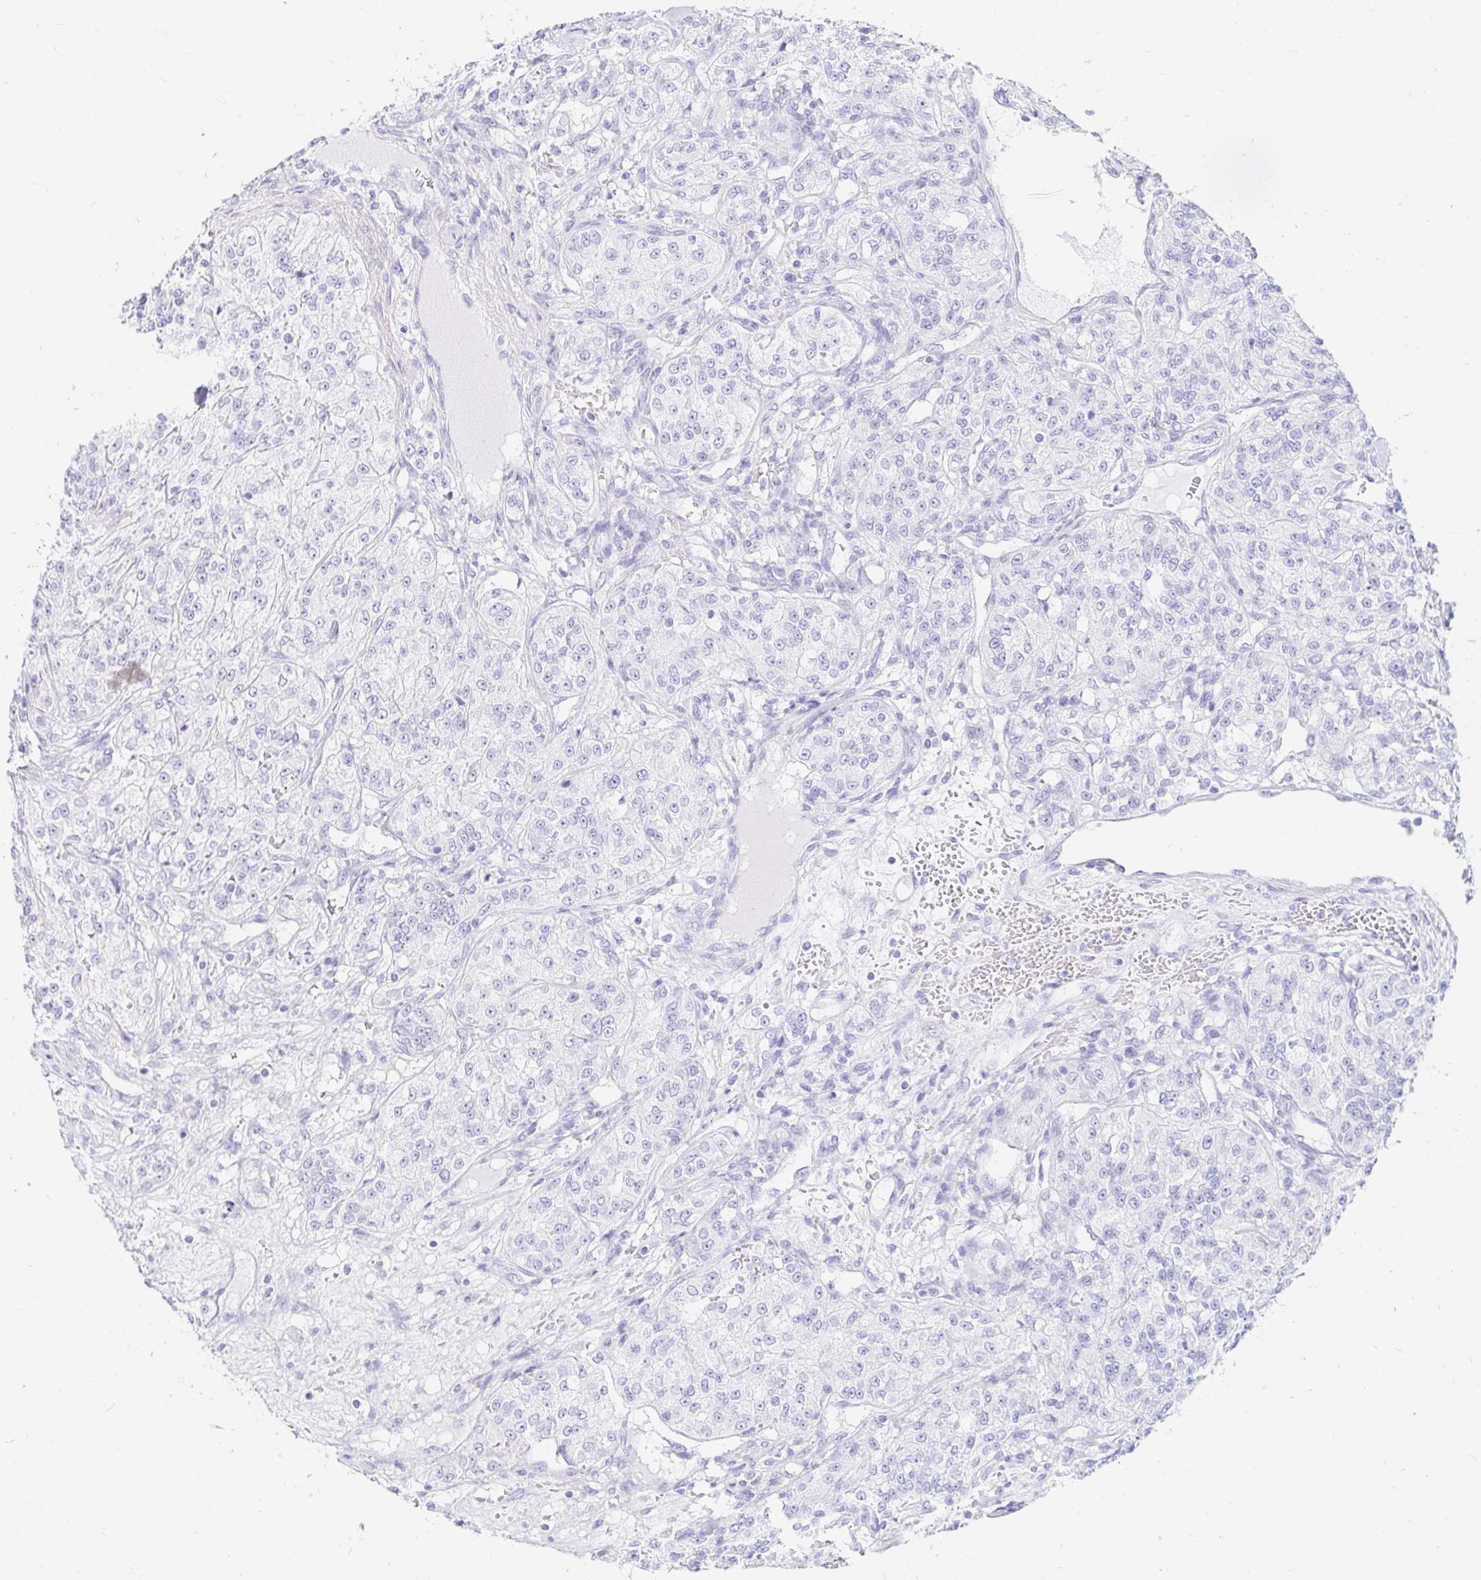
{"staining": {"intensity": "negative", "quantity": "none", "location": "none"}, "tissue": "renal cancer", "cell_type": "Tumor cells", "image_type": "cancer", "snomed": [{"axis": "morphology", "description": "Adenocarcinoma, NOS"}, {"axis": "topography", "description": "Kidney"}], "caption": "Renal adenocarcinoma was stained to show a protein in brown. There is no significant positivity in tumor cells. (Brightfield microscopy of DAB (3,3'-diaminobenzidine) immunohistochemistry at high magnification).", "gene": "PPP1R1B", "patient": {"sex": "female", "age": 63}}